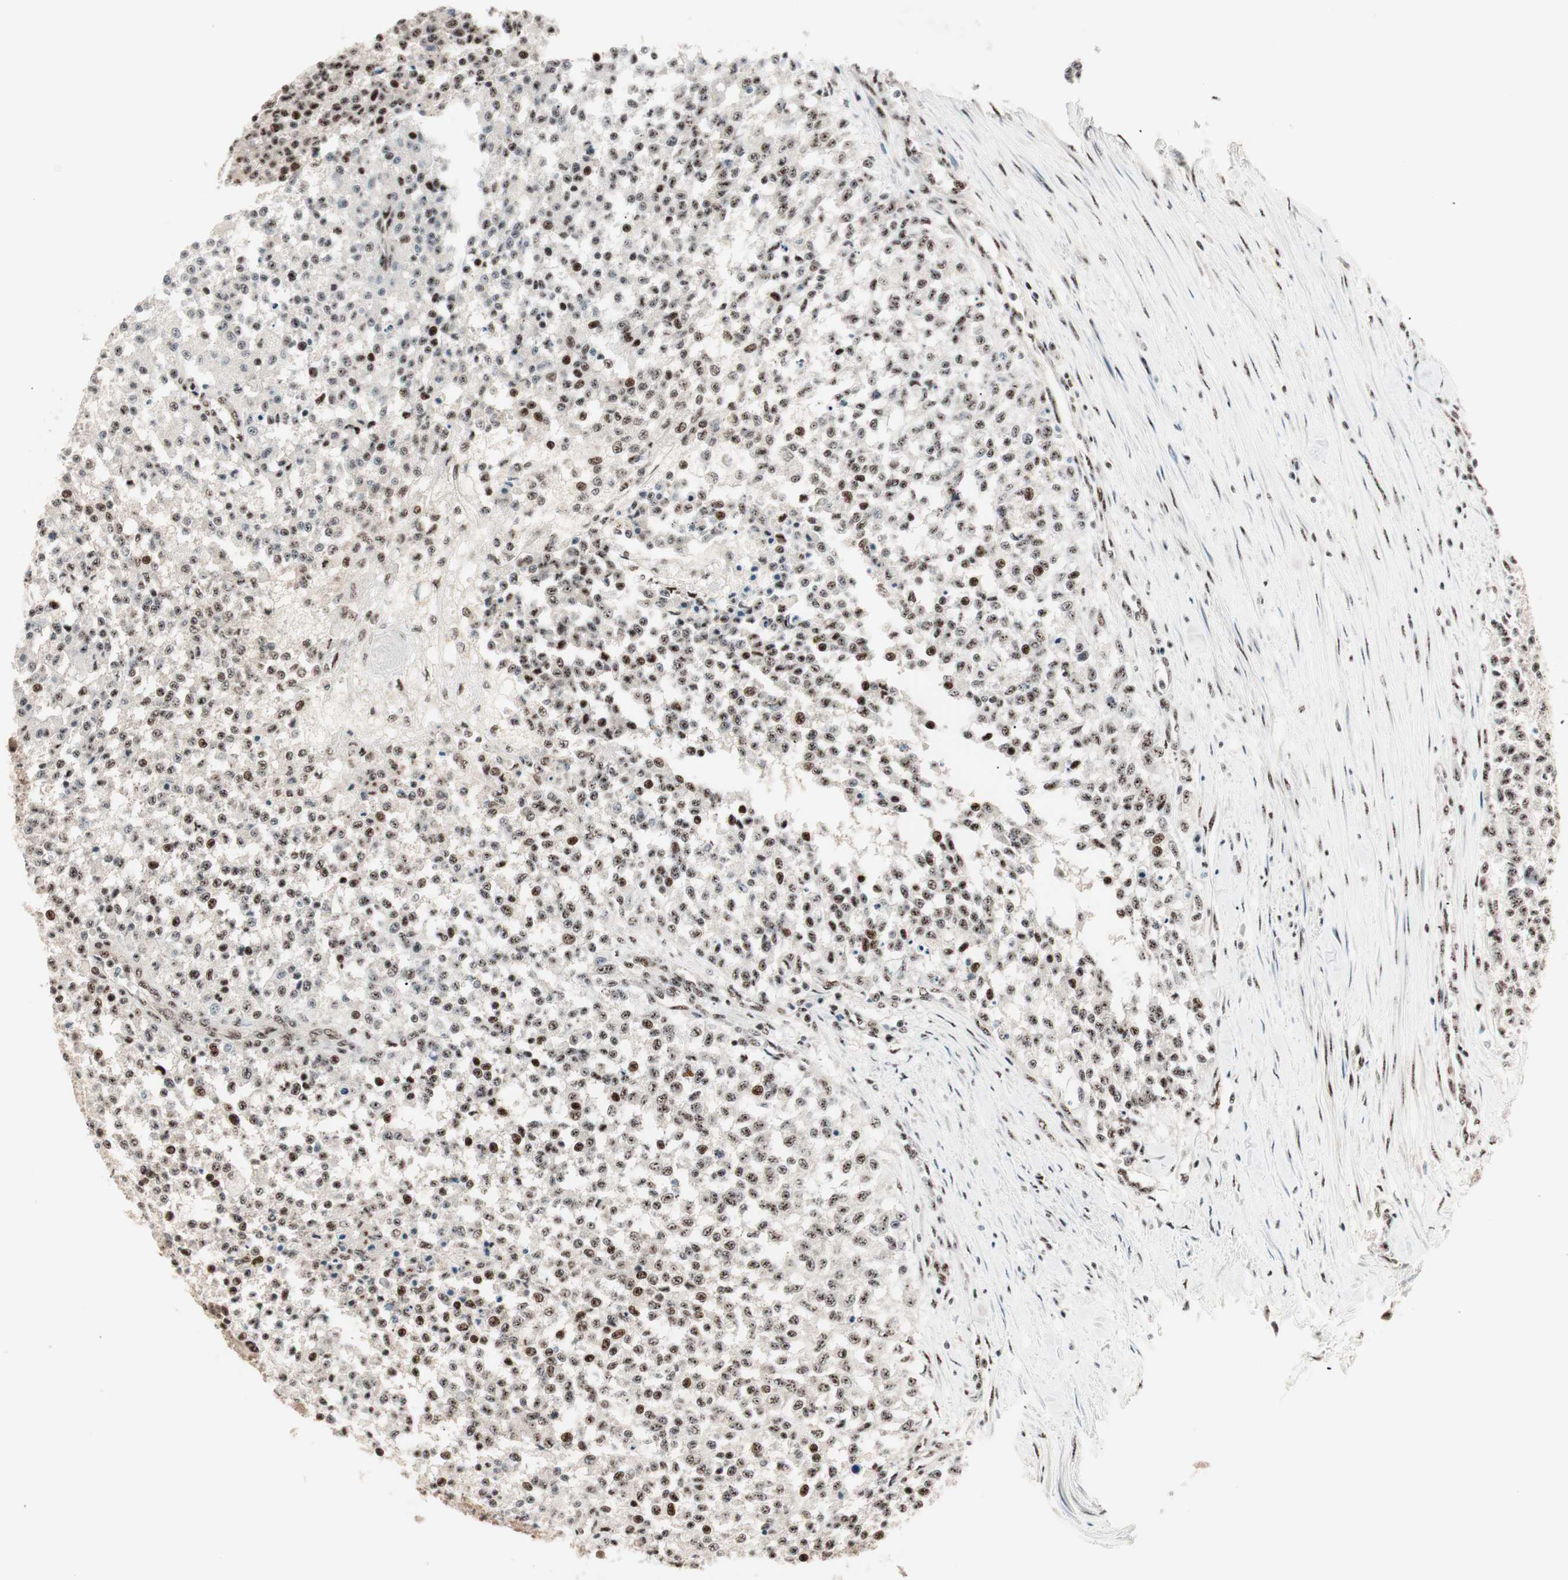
{"staining": {"intensity": "strong", "quantity": ">75%", "location": "nuclear"}, "tissue": "testis cancer", "cell_type": "Tumor cells", "image_type": "cancer", "snomed": [{"axis": "morphology", "description": "Seminoma, NOS"}, {"axis": "topography", "description": "Testis"}], "caption": "Strong nuclear expression is identified in about >75% of tumor cells in testis cancer.", "gene": "NR5A2", "patient": {"sex": "male", "age": 59}}